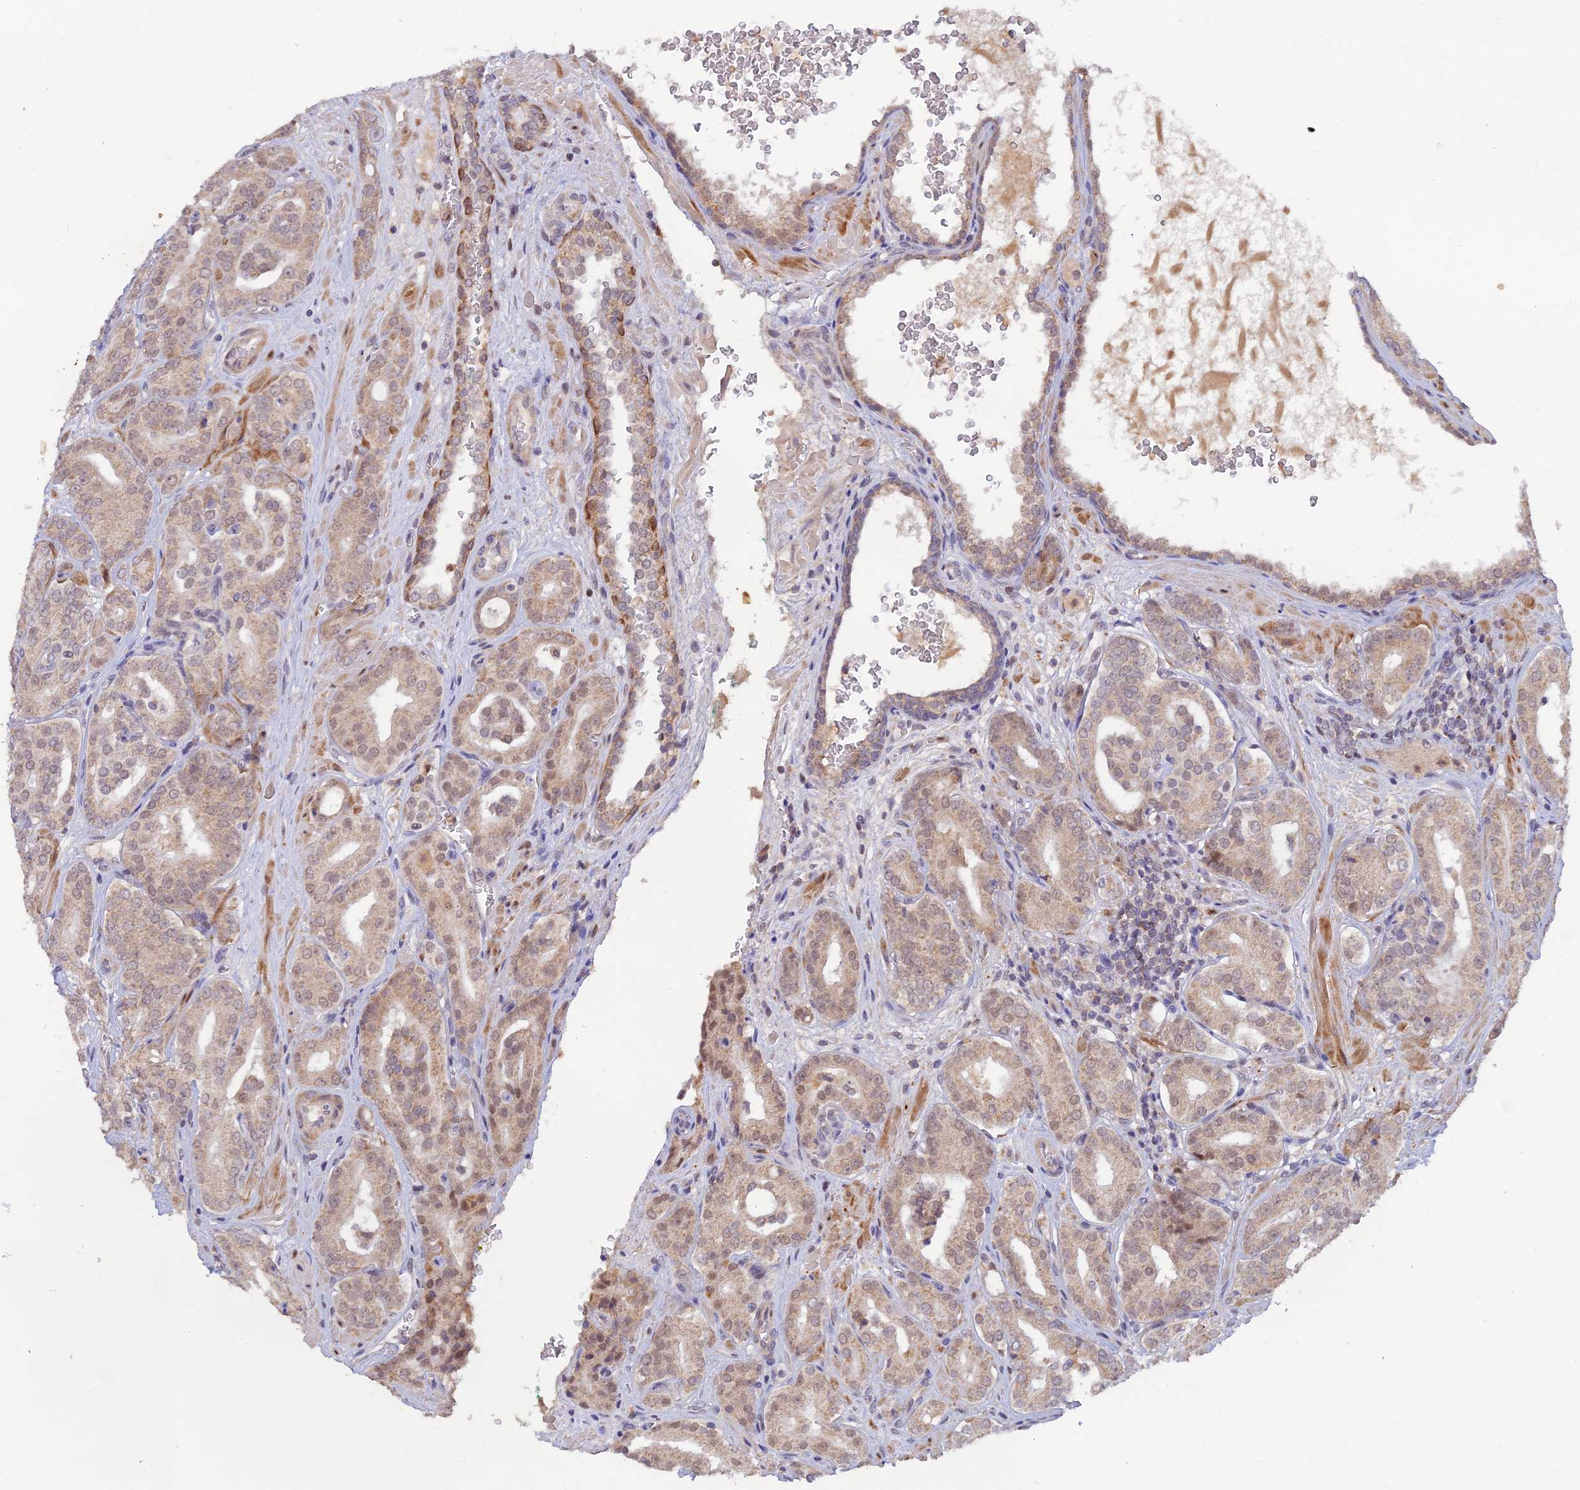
{"staining": {"intensity": "weak", "quantity": ">75%", "location": "cytoplasmic/membranous,nuclear"}, "tissue": "prostate cancer", "cell_type": "Tumor cells", "image_type": "cancer", "snomed": [{"axis": "morphology", "description": "Adenocarcinoma, High grade"}, {"axis": "topography", "description": "Prostate"}], "caption": "Brown immunohistochemical staining in adenocarcinoma (high-grade) (prostate) demonstrates weak cytoplasmic/membranous and nuclear expression in approximately >75% of tumor cells. The staining was performed using DAB, with brown indicating positive protein expression. Nuclei are stained blue with hematoxylin.", "gene": "FASTKD5", "patient": {"sex": "male", "age": 66}}